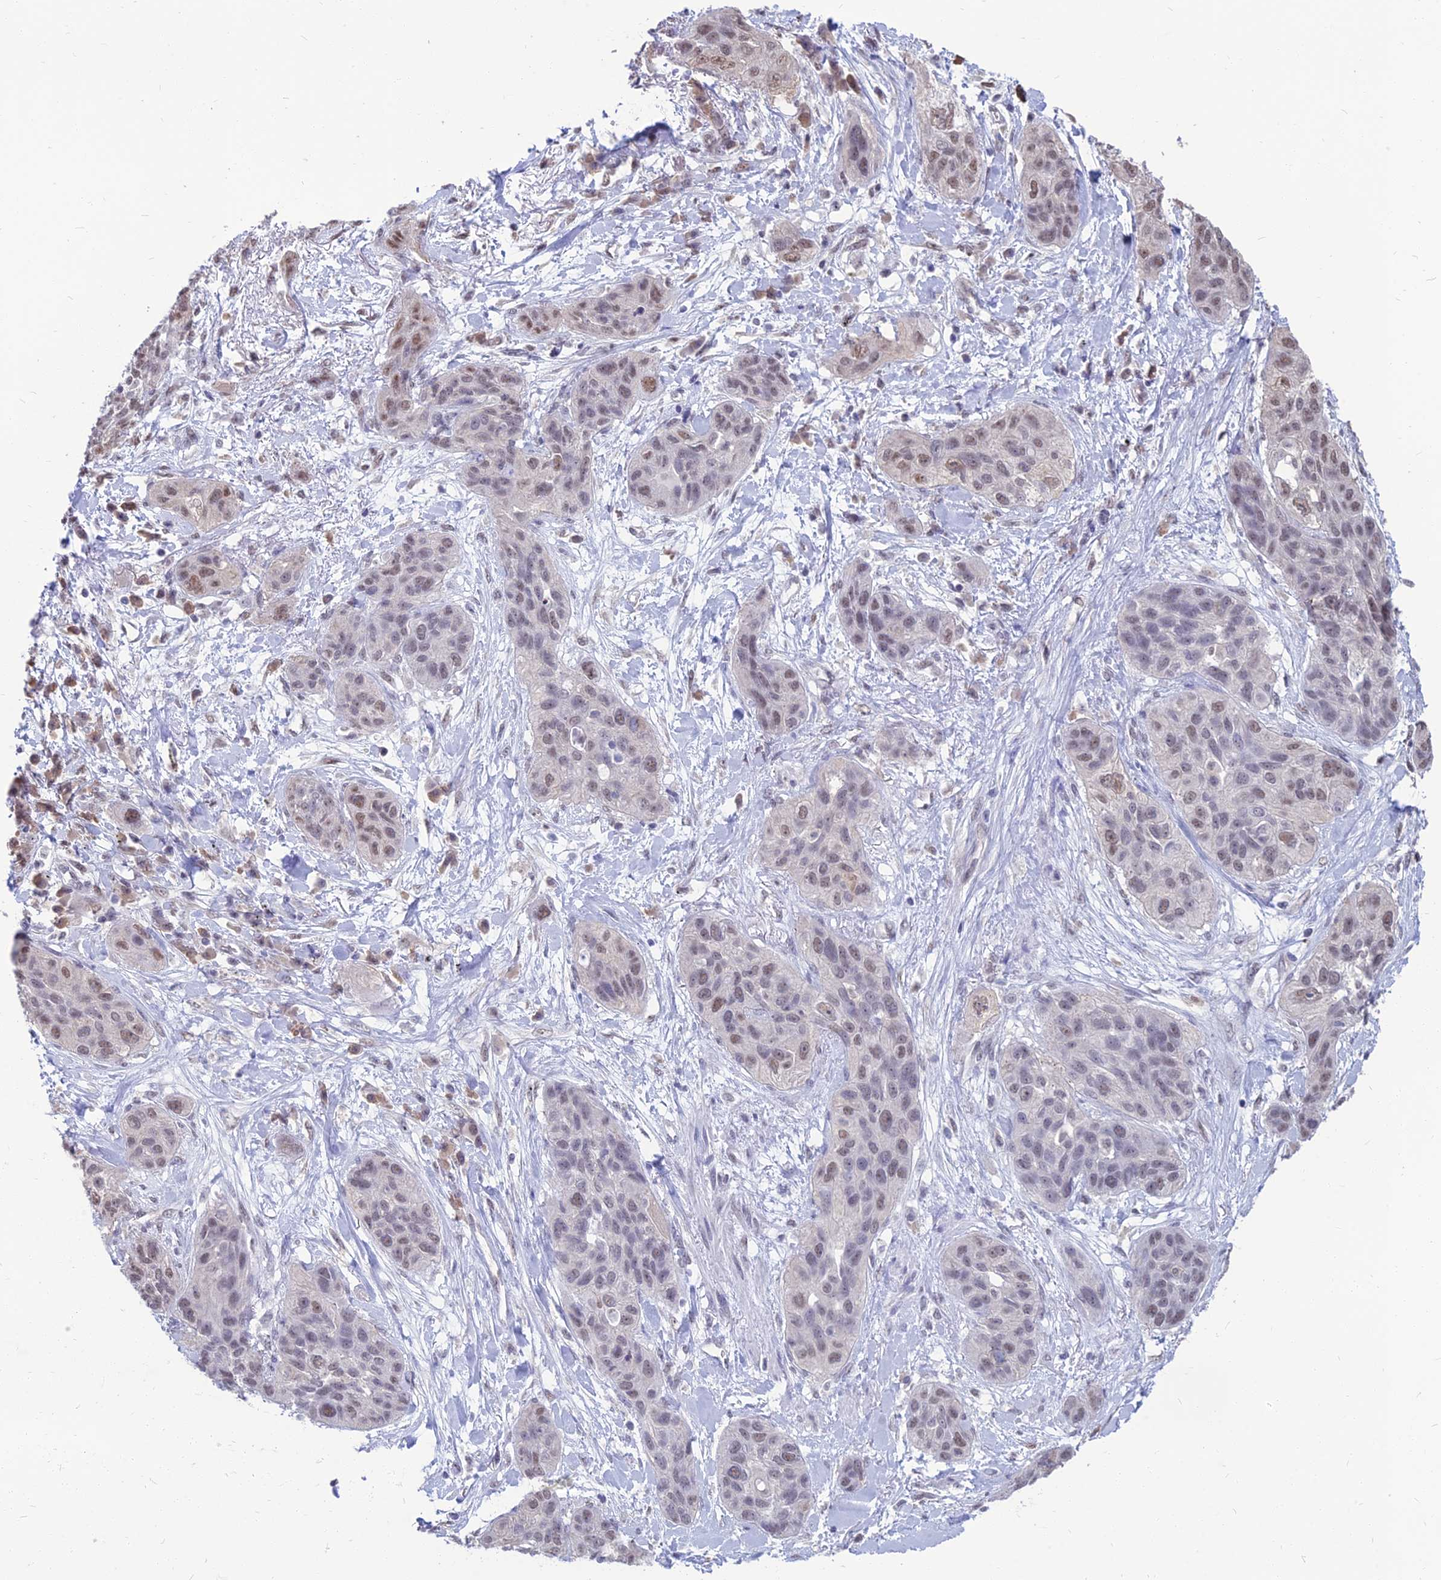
{"staining": {"intensity": "weak", "quantity": "25%-75%", "location": "nuclear"}, "tissue": "lung cancer", "cell_type": "Tumor cells", "image_type": "cancer", "snomed": [{"axis": "morphology", "description": "Squamous cell carcinoma, NOS"}, {"axis": "topography", "description": "Lung"}], "caption": "Lung cancer stained for a protein (brown) demonstrates weak nuclear positive staining in approximately 25%-75% of tumor cells.", "gene": "SRSF7", "patient": {"sex": "female", "age": 70}}